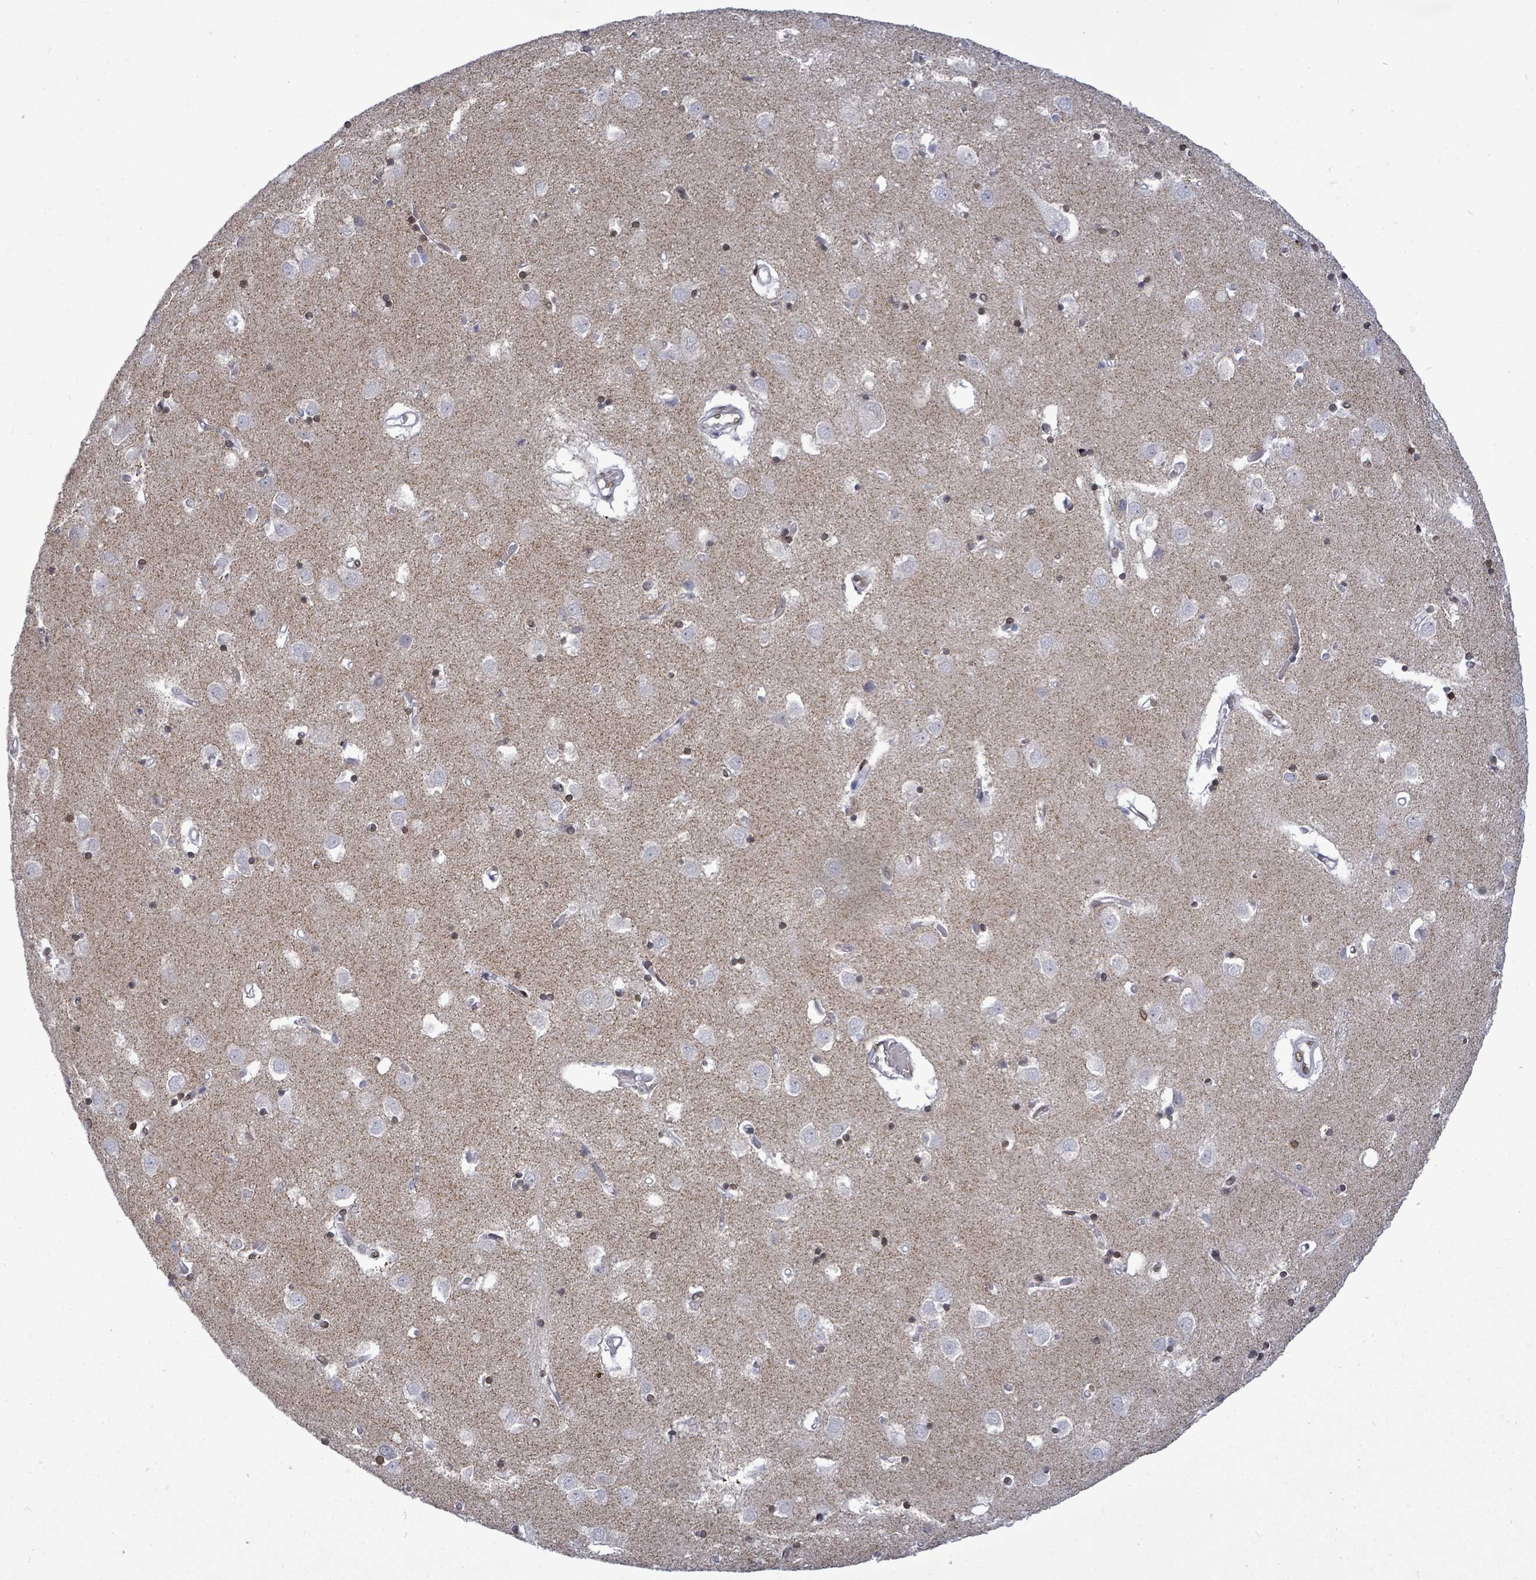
{"staining": {"intensity": "moderate", "quantity": "<25%", "location": "nuclear"}, "tissue": "caudate", "cell_type": "Glial cells", "image_type": "normal", "snomed": [{"axis": "morphology", "description": "Normal tissue, NOS"}, {"axis": "topography", "description": "Lateral ventricle wall"}], "caption": "Protein expression analysis of normal caudate displays moderate nuclear positivity in about <25% of glial cells.", "gene": "ARFGAP1", "patient": {"sex": "male", "age": 70}}